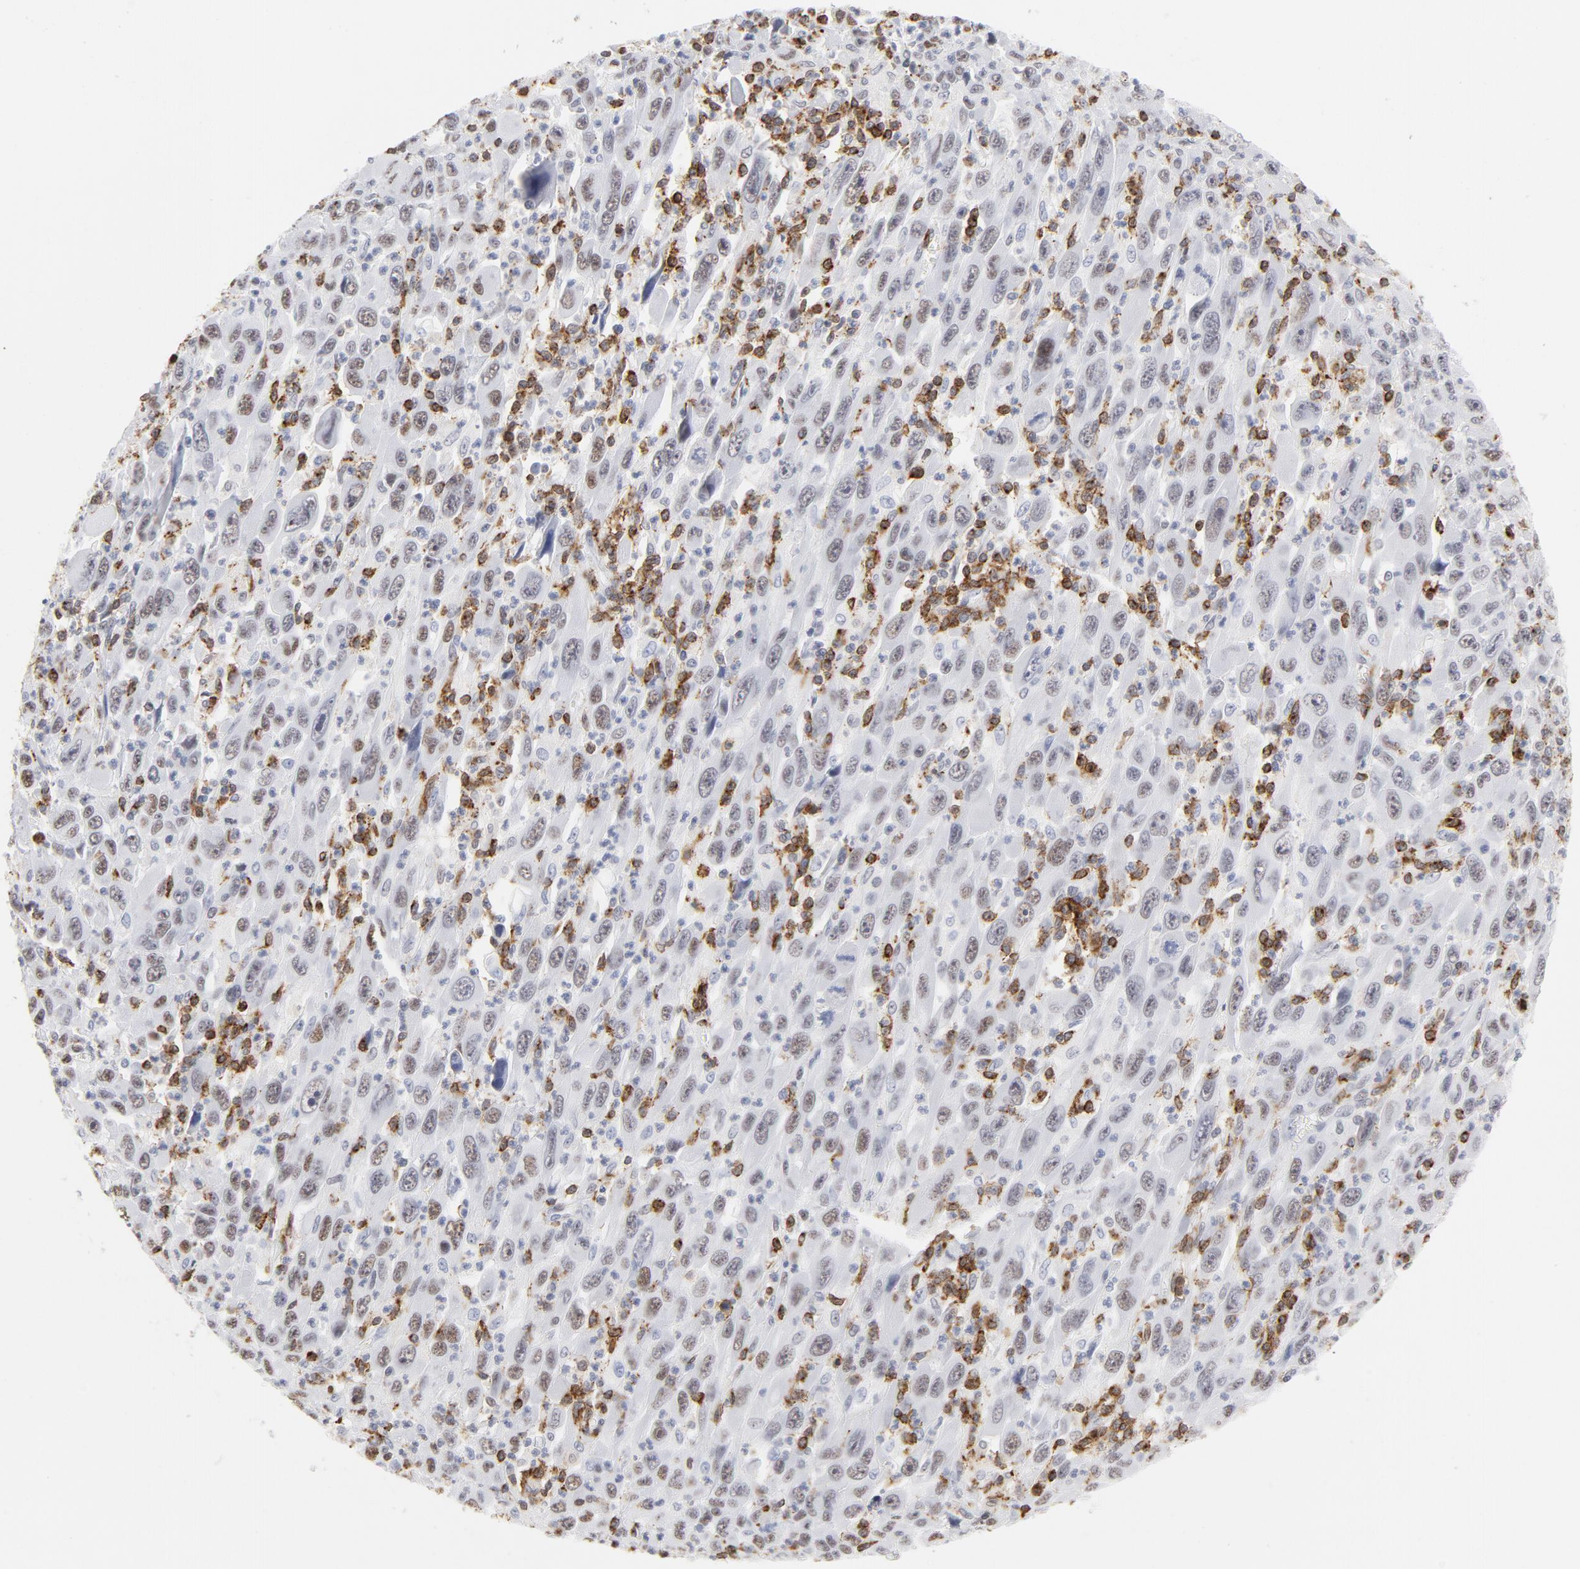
{"staining": {"intensity": "weak", "quantity": "25%-75%", "location": "nuclear"}, "tissue": "melanoma", "cell_type": "Tumor cells", "image_type": "cancer", "snomed": [{"axis": "morphology", "description": "Malignant melanoma, Metastatic site"}, {"axis": "topography", "description": "Skin"}], "caption": "This is a photomicrograph of IHC staining of melanoma, which shows weak positivity in the nuclear of tumor cells.", "gene": "CD2", "patient": {"sex": "female", "age": 56}}